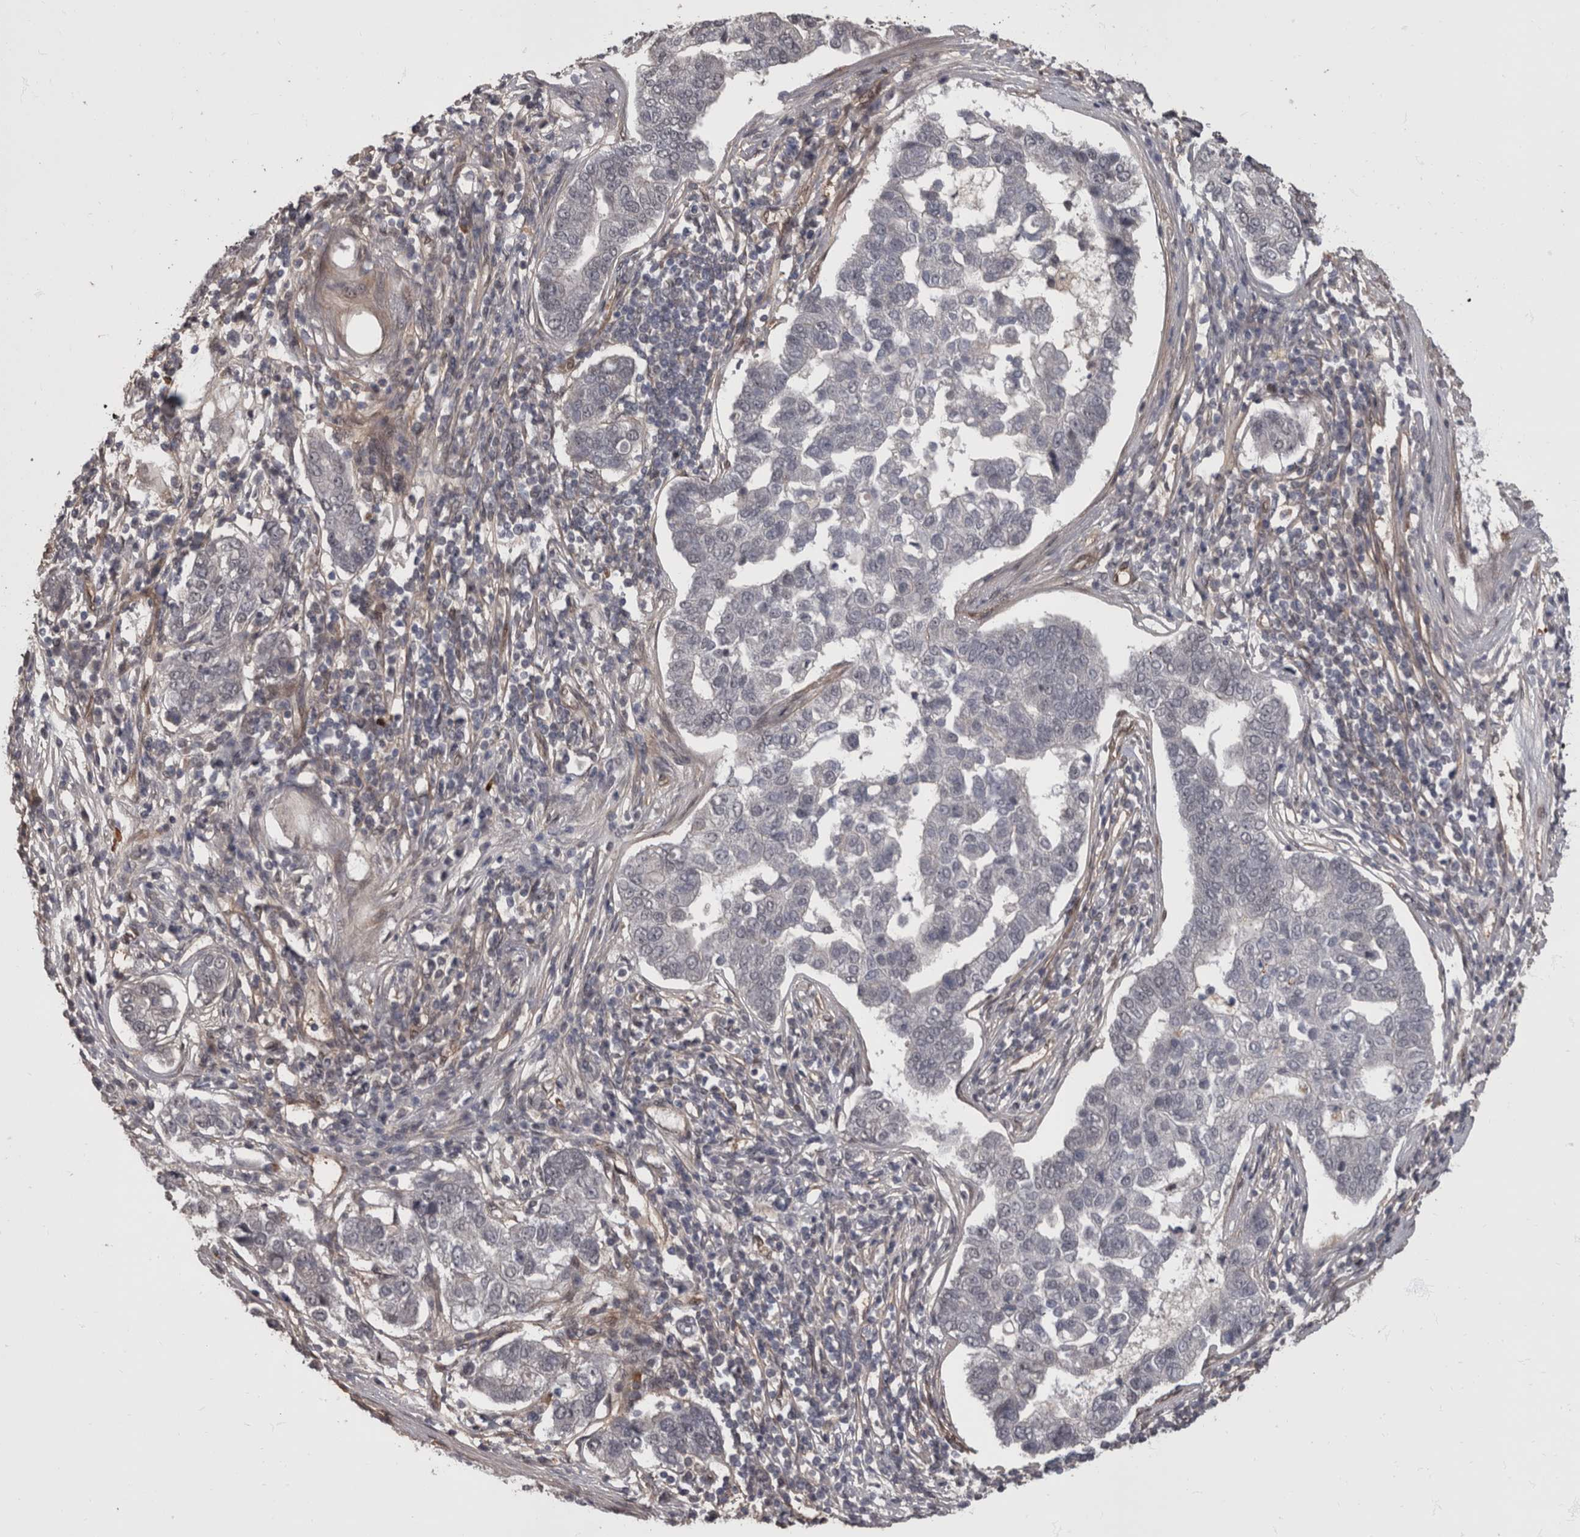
{"staining": {"intensity": "negative", "quantity": "none", "location": "none"}, "tissue": "pancreatic cancer", "cell_type": "Tumor cells", "image_type": "cancer", "snomed": [{"axis": "morphology", "description": "Adenocarcinoma, NOS"}, {"axis": "topography", "description": "Pancreas"}], "caption": "Immunohistochemical staining of human adenocarcinoma (pancreatic) displays no significant expression in tumor cells.", "gene": "AKT3", "patient": {"sex": "female", "age": 61}}